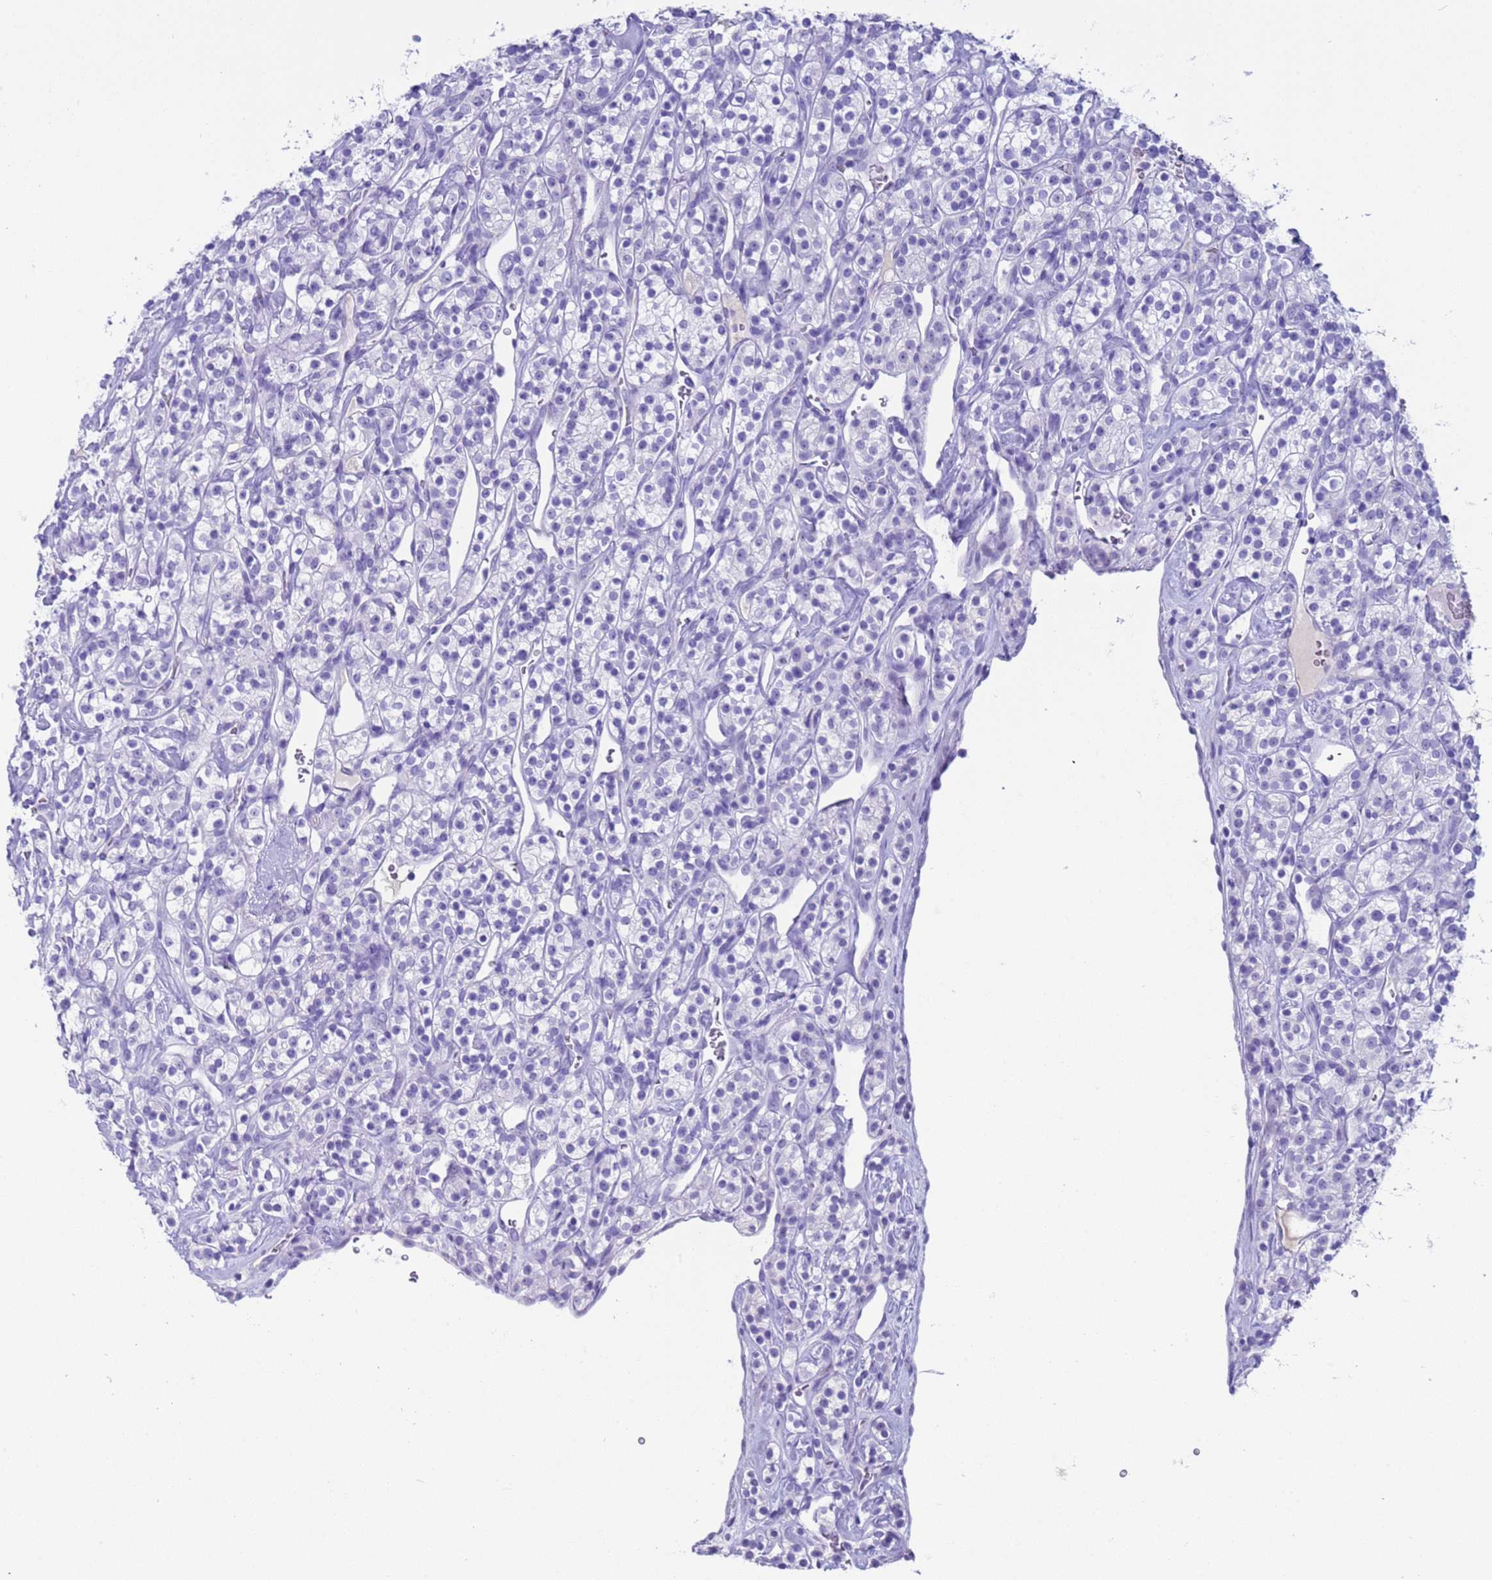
{"staining": {"intensity": "negative", "quantity": "none", "location": "none"}, "tissue": "renal cancer", "cell_type": "Tumor cells", "image_type": "cancer", "snomed": [{"axis": "morphology", "description": "Adenocarcinoma, NOS"}, {"axis": "topography", "description": "Kidney"}], "caption": "Tumor cells are negative for protein expression in human adenocarcinoma (renal). The staining was performed using DAB to visualize the protein expression in brown, while the nuclei were stained in blue with hematoxylin (Magnification: 20x).", "gene": "CKM", "patient": {"sex": "male", "age": 77}}